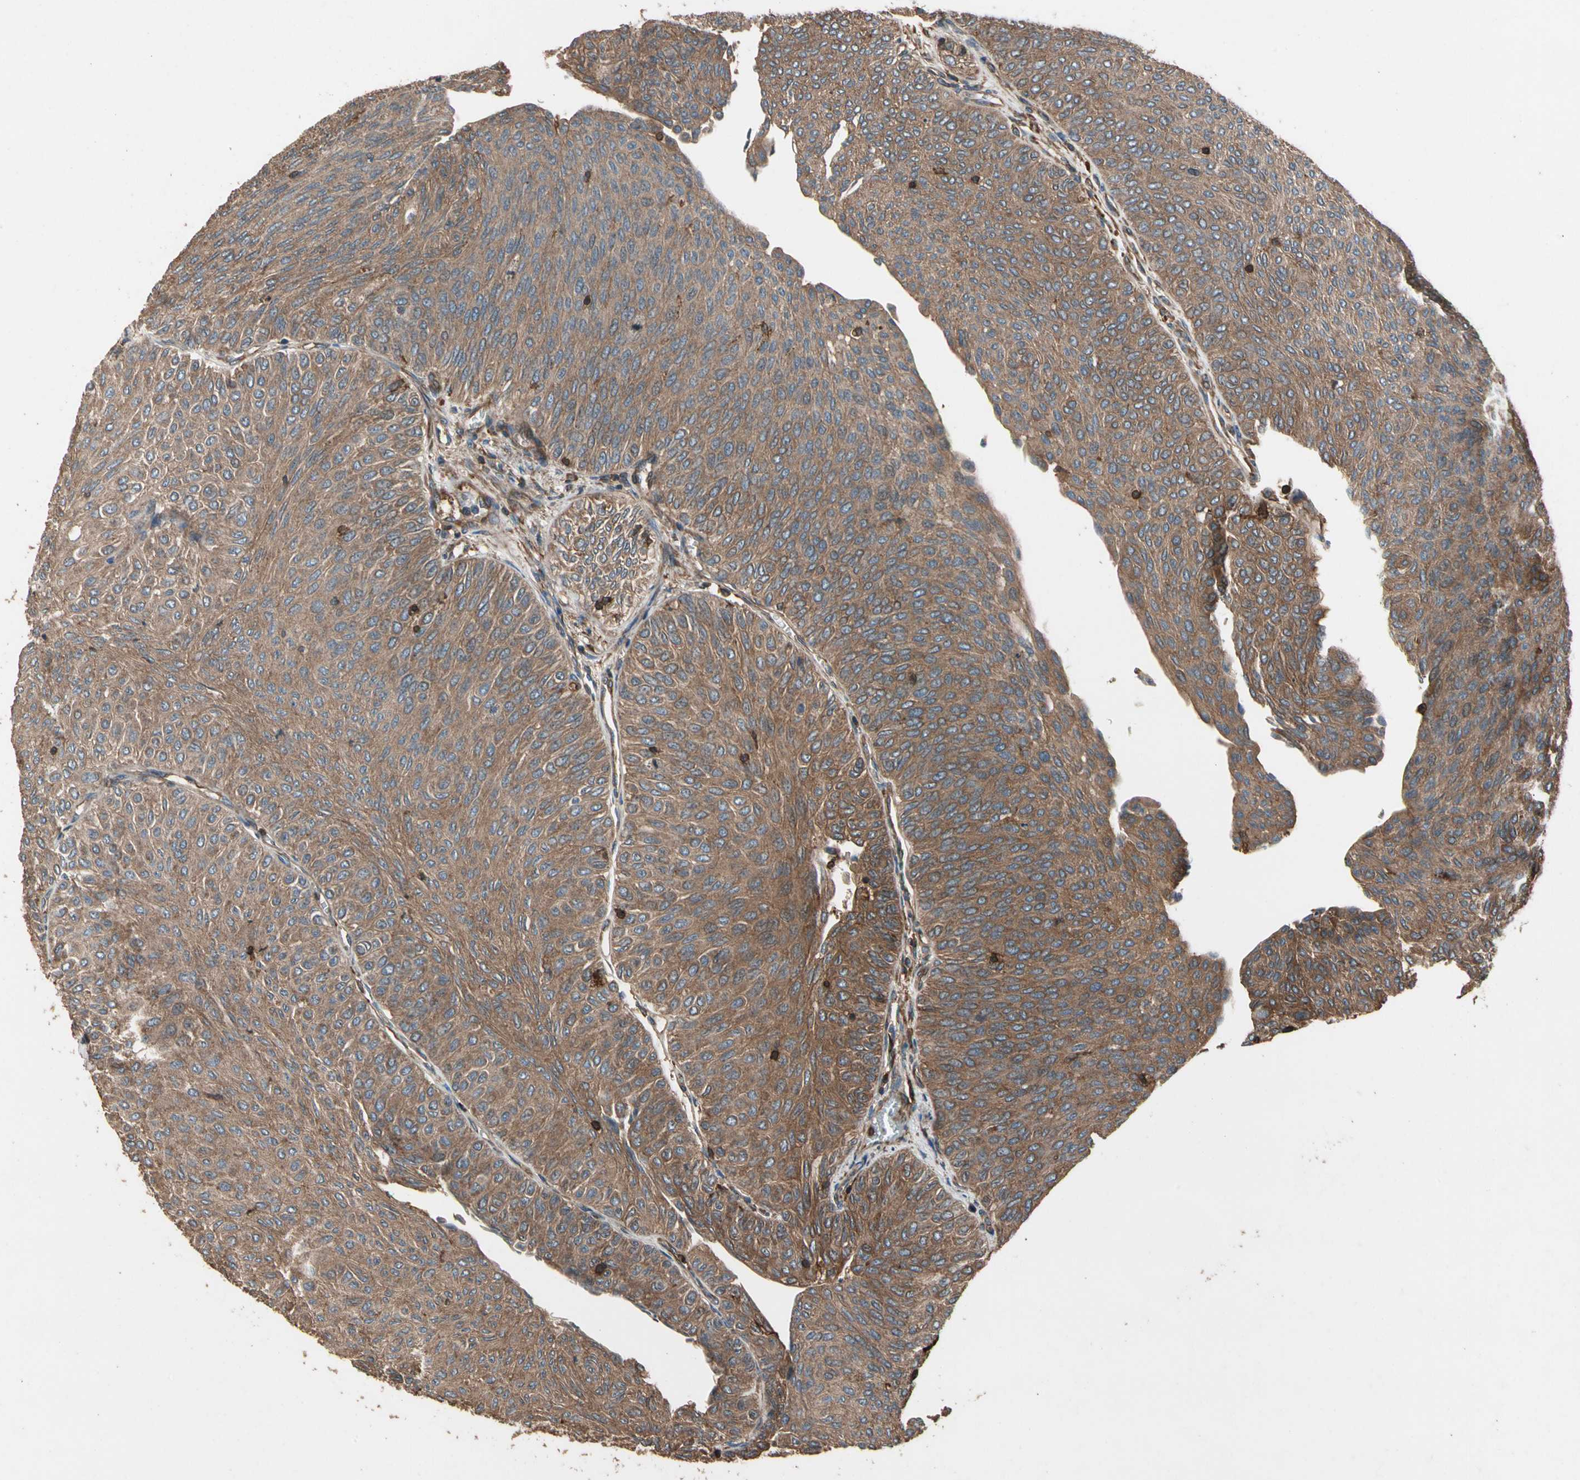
{"staining": {"intensity": "moderate", "quantity": ">75%", "location": "cytoplasmic/membranous"}, "tissue": "urothelial cancer", "cell_type": "Tumor cells", "image_type": "cancer", "snomed": [{"axis": "morphology", "description": "Urothelial carcinoma, Low grade"}, {"axis": "topography", "description": "Urinary bladder"}], "caption": "Brown immunohistochemical staining in human urothelial carcinoma (low-grade) demonstrates moderate cytoplasmic/membranous expression in approximately >75% of tumor cells. (DAB (3,3'-diaminobenzidine) = brown stain, brightfield microscopy at high magnification).", "gene": "AGBL2", "patient": {"sex": "male", "age": 78}}